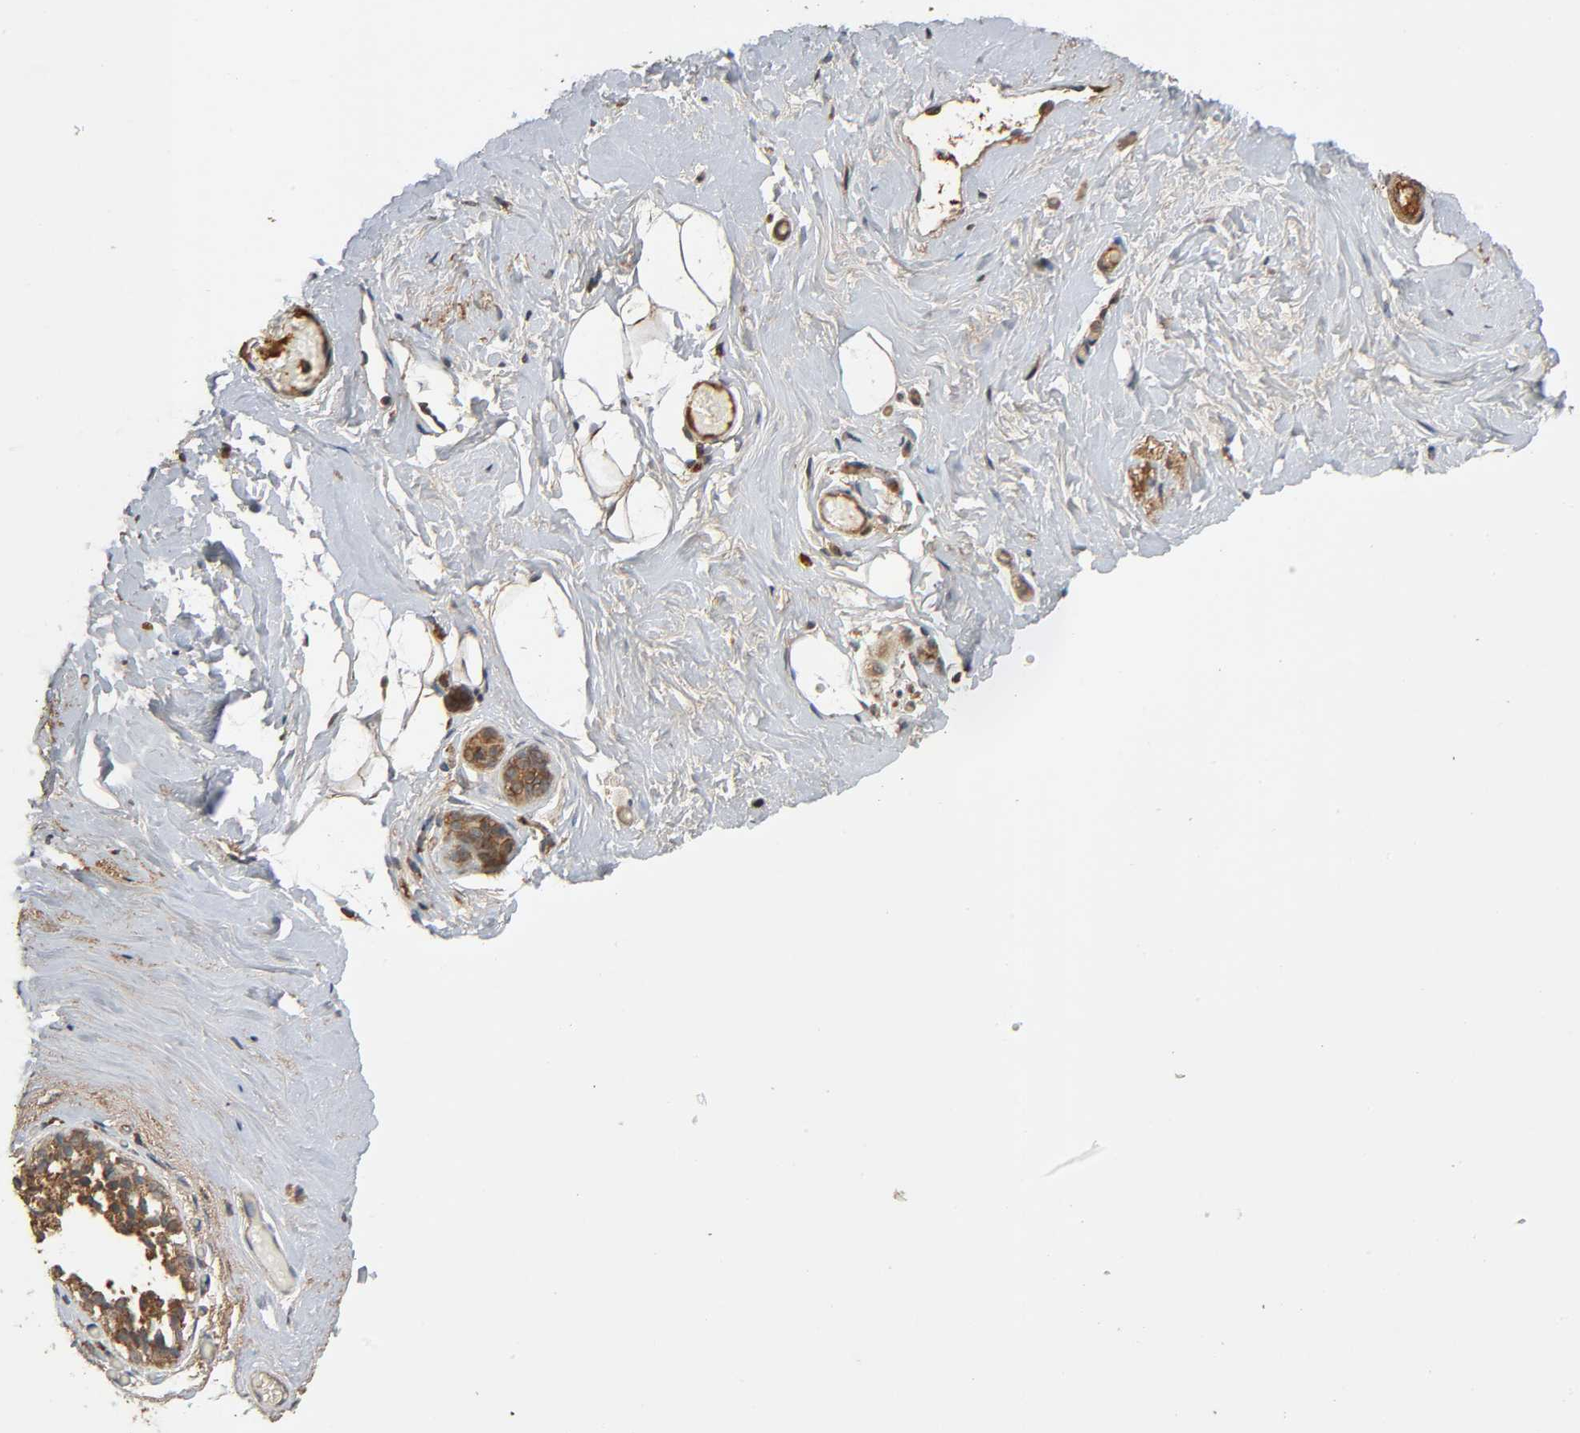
{"staining": {"intensity": "moderate", "quantity": ">75%", "location": "cytoplasmic/membranous"}, "tissue": "breast", "cell_type": "Adipocytes", "image_type": "normal", "snomed": [{"axis": "morphology", "description": "Normal tissue, NOS"}, {"axis": "topography", "description": "Breast"}], "caption": "Normal breast reveals moderate cytoplasmic/membranous staining in about >75% of adipocytes, visualized by immunohistochemistry.", "gene": "MAP3K8", "patient": {"sex": "female", "age": 75}}